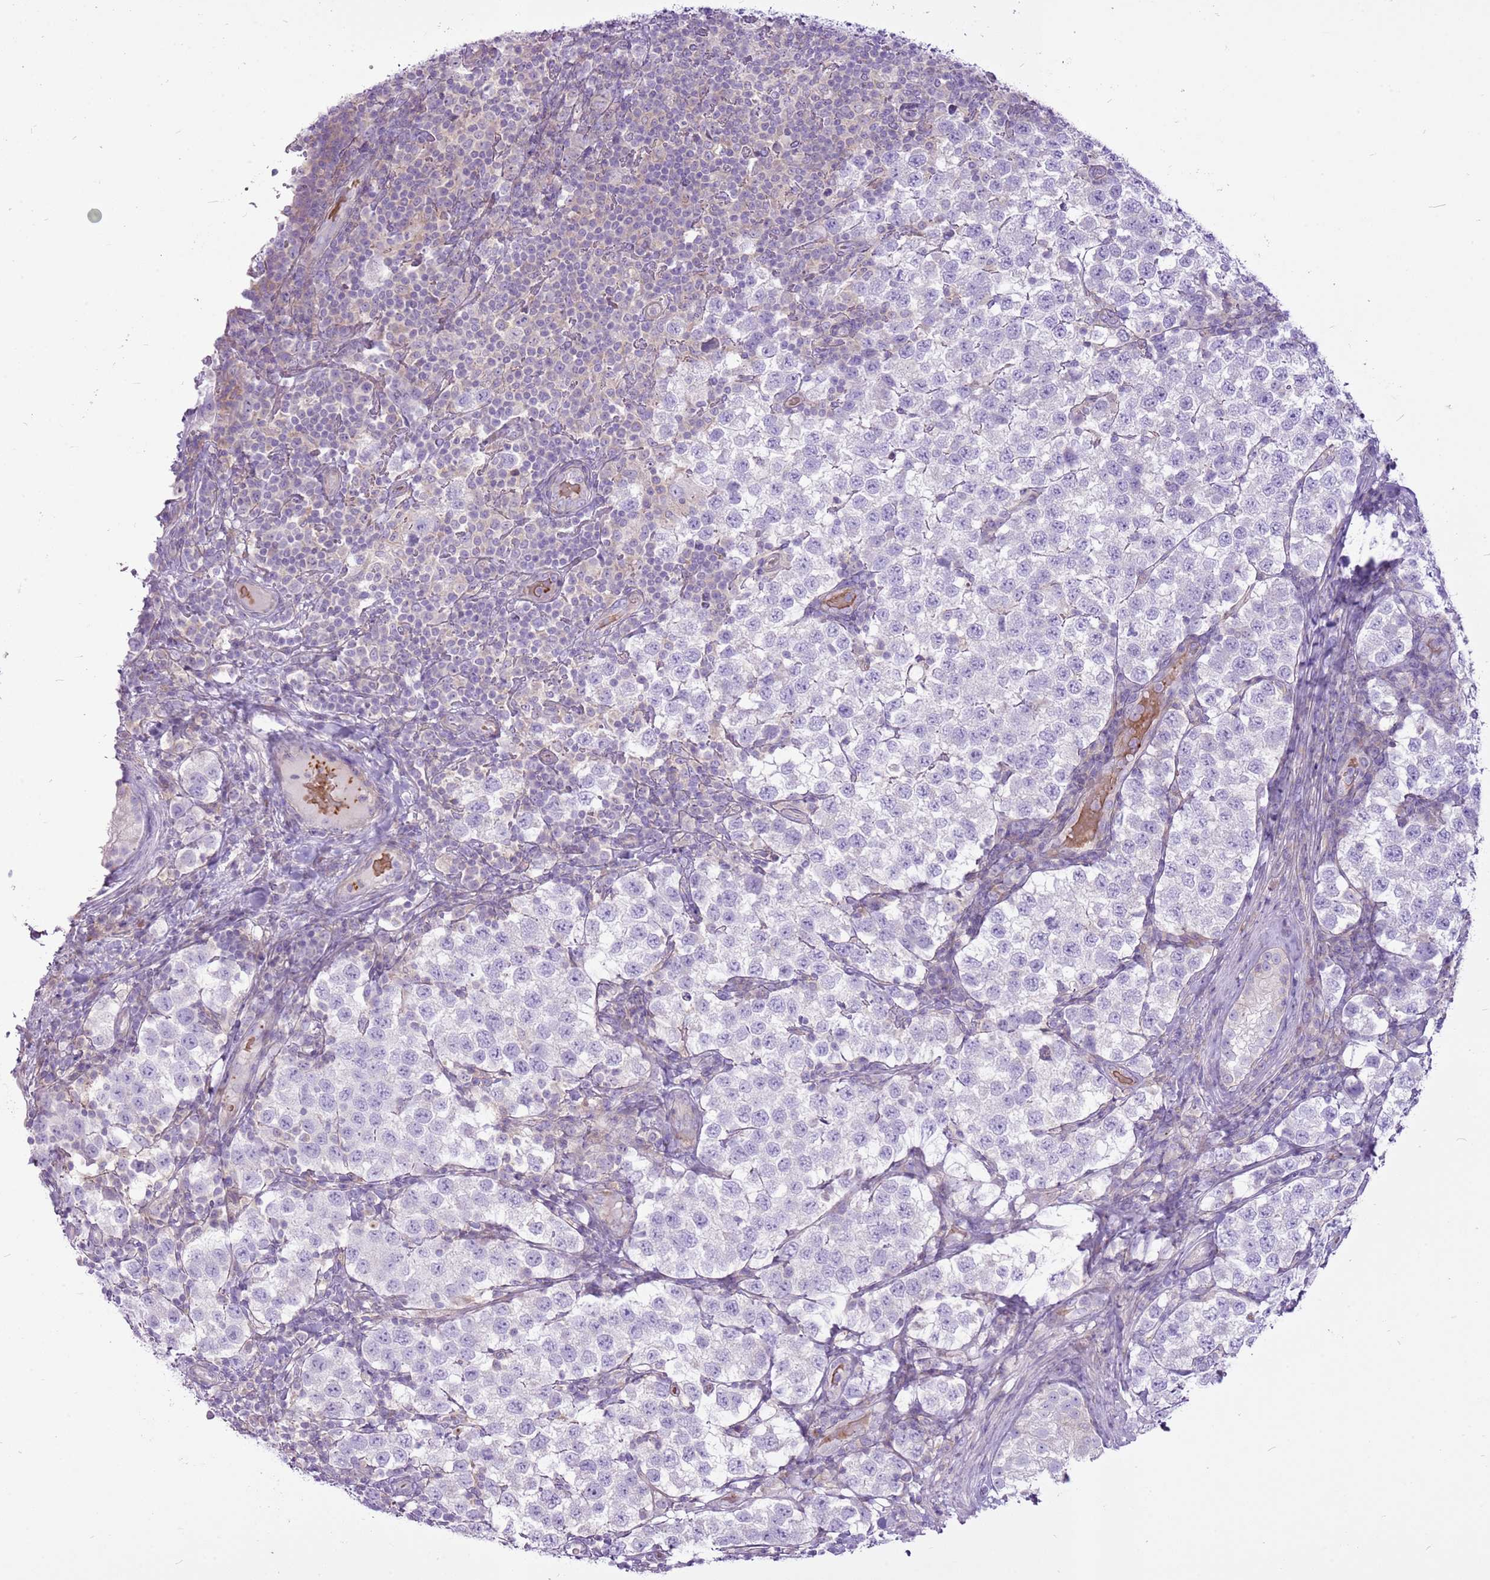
{"staining": {"intensity": "negative", "quantity": "none", "location": "none"}, "tissue": "testis cancer", "cell_type": "Tumor cells", "image_type": "cancer", "snomed": [{"axis": "morphology", "description": "Seminoma, NOS"}, {"axis": "topography", "description": "Testis"}], "caption": "The image exhibits no significant expression in tumor cells of testis cancer (seminoma).", "gene": "CHAC2", "patient": {"sex": "male", "age": 34}}